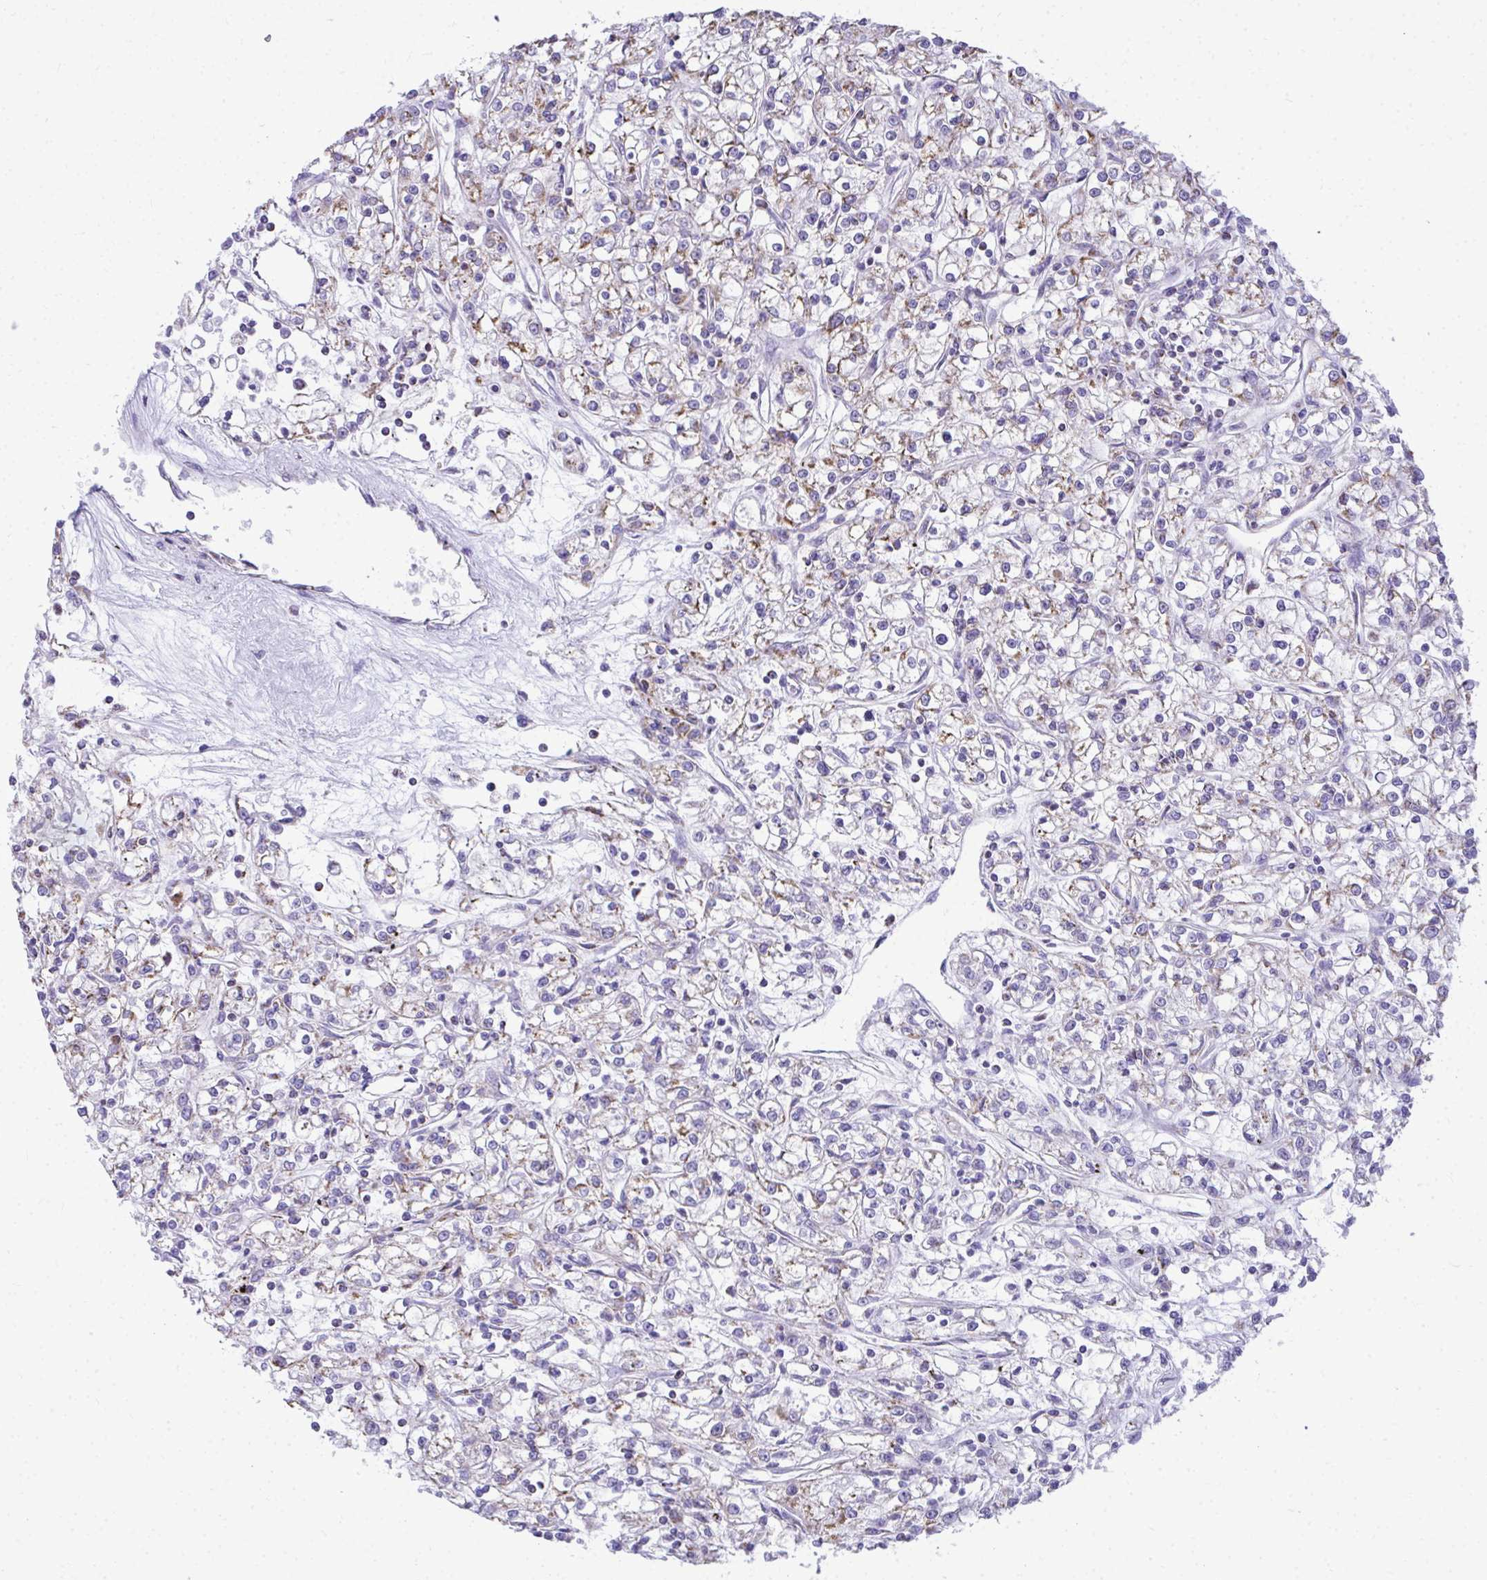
{"staining": {"intensity": "weak", "quantity": "25%-75%", "location": "cytoplasmic/membranous"}, "tissue": "renal cancer", "cell_type": "Tumor cells", "image_type": "cancer", "snomed": [{"axis": "morphology", "description": "Adenocarcinoma, NOS"}, {"axis": "topography", "description": "Kidney"}], "caption": "Brown immunohistochemical staining in human adenocarcinoma (renal) reveals weak cytoplasmic/membranous positivity in about 25%-75% of tumor cells.", "gene": "MPZL2", "patient": {"sex": "female", "age": 59}}